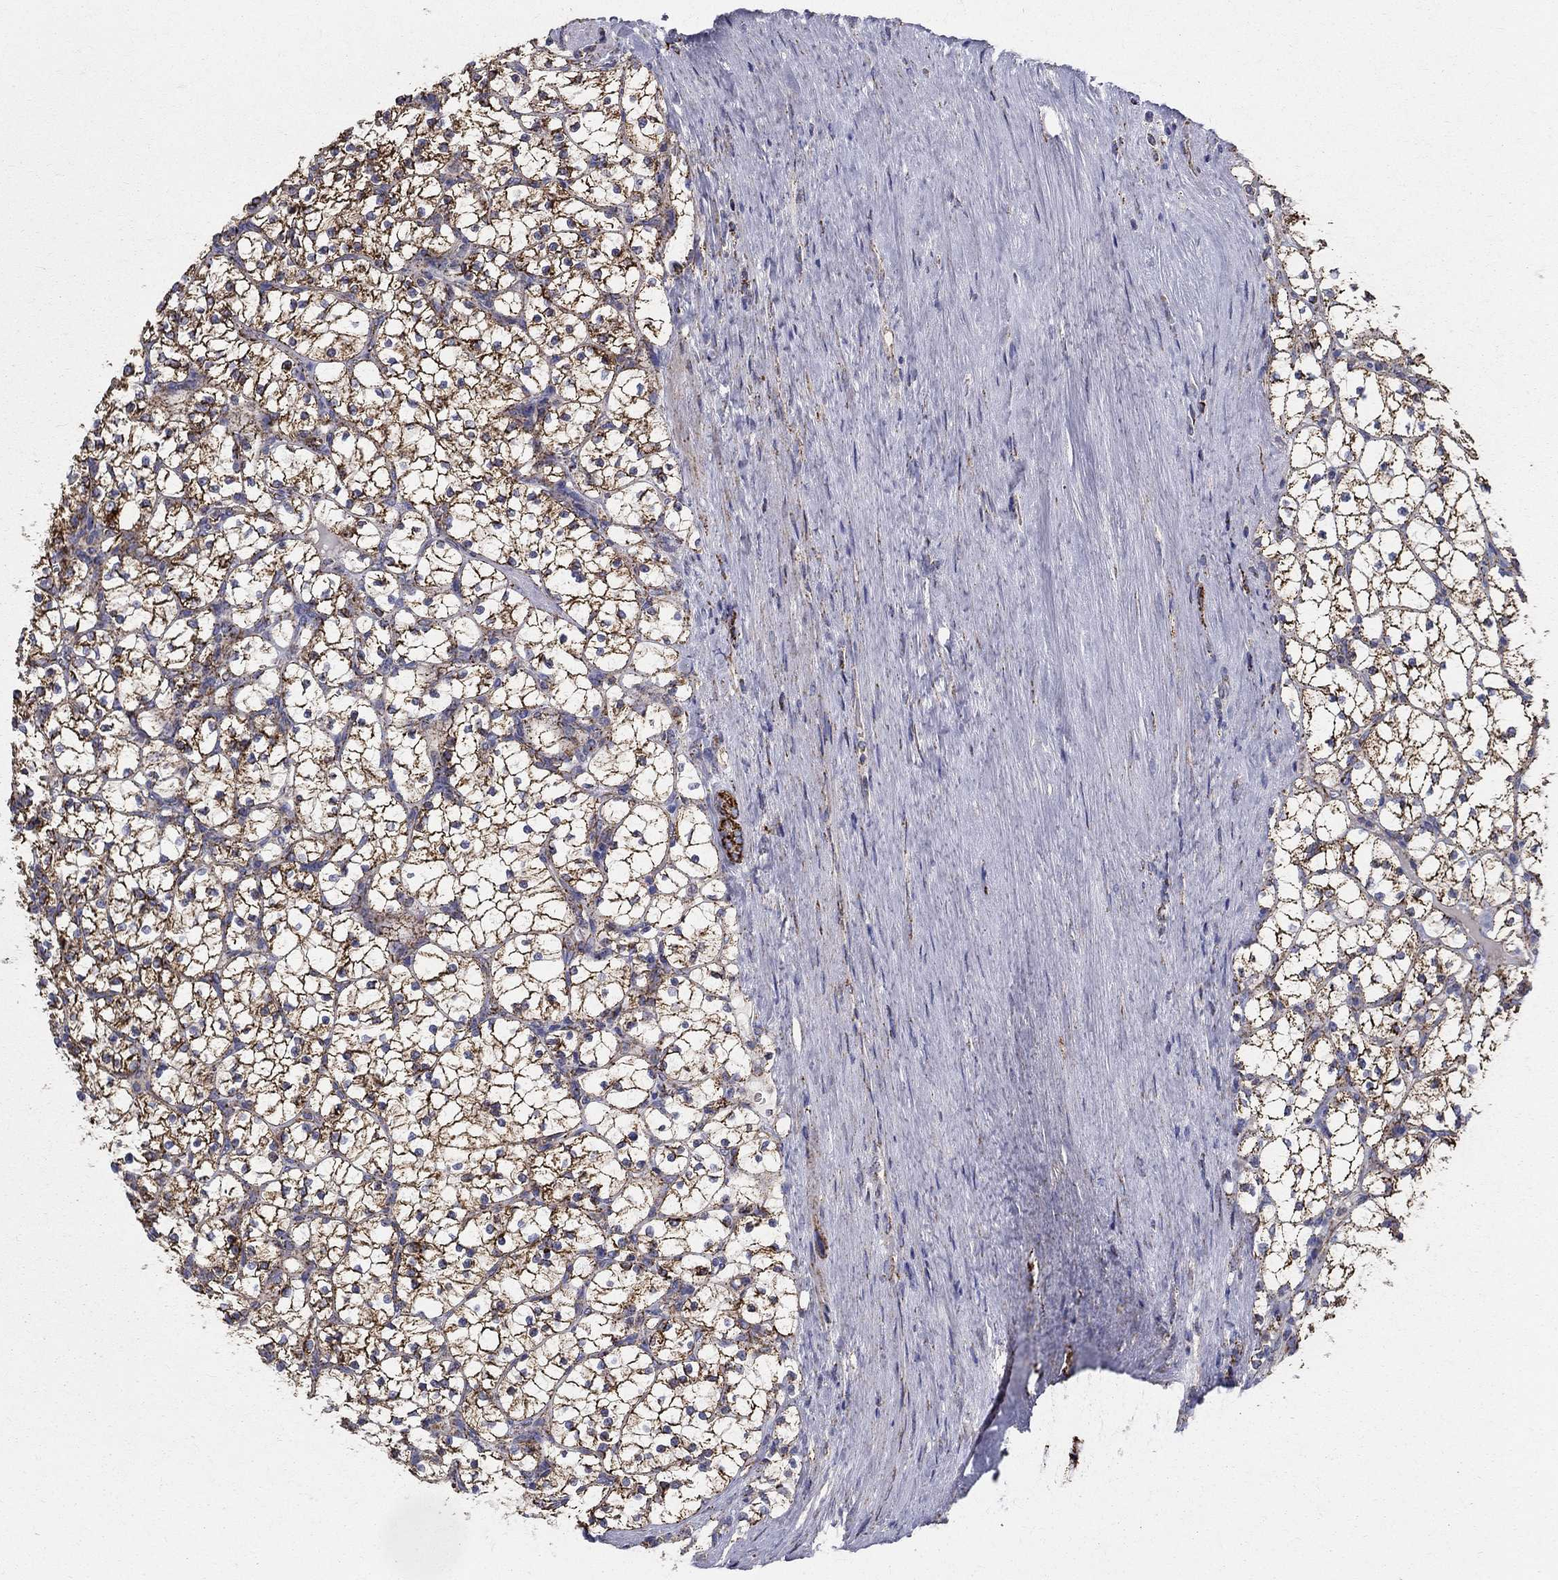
{"staining": {"intensity": "strong", "quantity": ">75%", "location": "cytoplasmic/membranous"}, "tissue": "renal cancer", "cell_type": "Tumor cells", "image_type": "cancer", "snomed": [{"axis": "morphology", "description": "Adenocarcinoma, NOS"}, {"axis": "topography", "description": "Kidney"}], "caption": "Approximately >75% of tumor cells in human renal cancer (adenocarcinoma) display strong cytoplasmic/membranous protein staining as visualized by brown immunohistochemical staining.", "gene": "GCSH", "patient": {"sex": "female", "age": 89}}